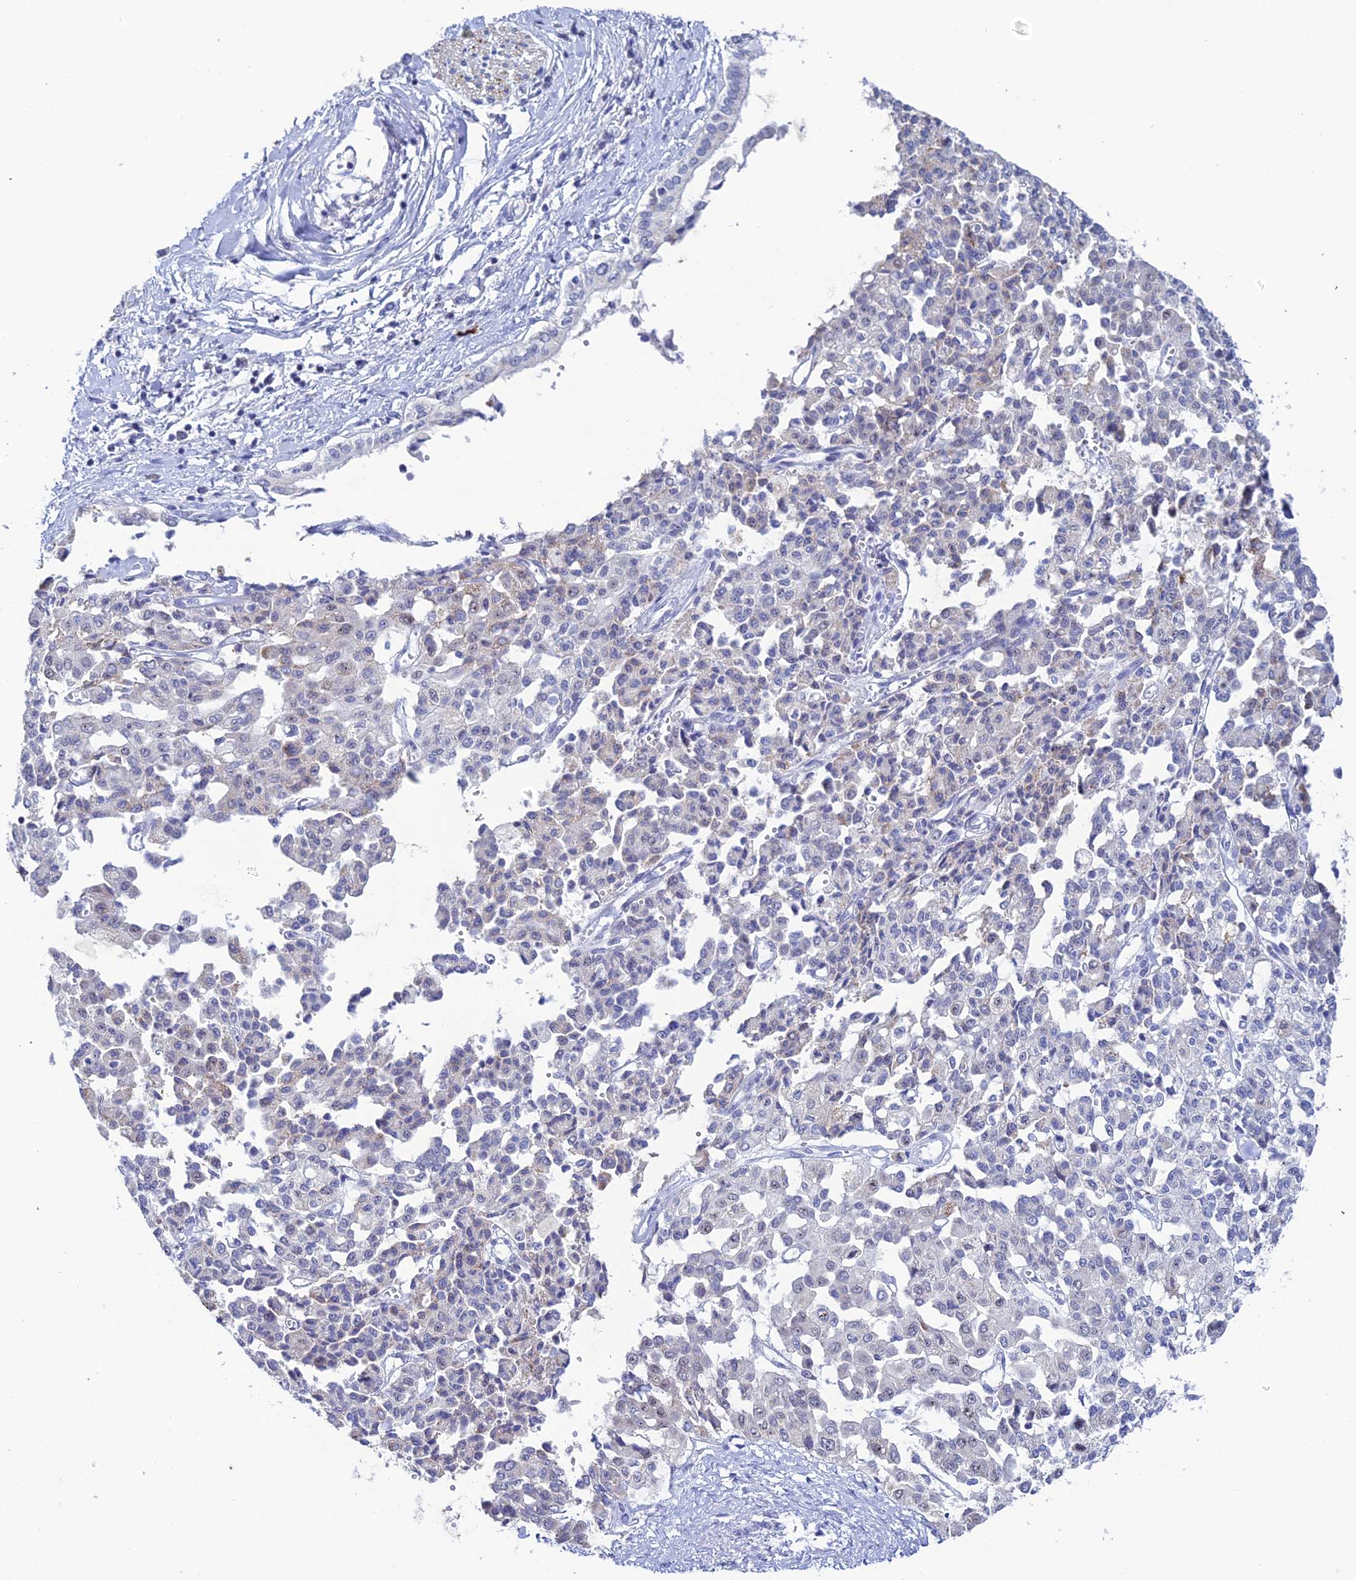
{"staining": {"intensity": "negative", "quantity": "none", "location": "none"}, "tissue": "liver cancer", "cell_type": "Tumor cells", "image_type": "cancer", "snomed": [{"axis": "morphology", "description": "Cholangiocarcinoma"}, {"axis": "topography", "description": "Liver"}], "caption": "The photomicrograph displays no staining of tumor cells in liver cancer (cholangiocarcinoma). (Brightfield microscopy of DAB immunohistochemistry (IHC) at high magnification).", "gene": "PLPP4", "patient": {"sex": "female", "age": 77}}